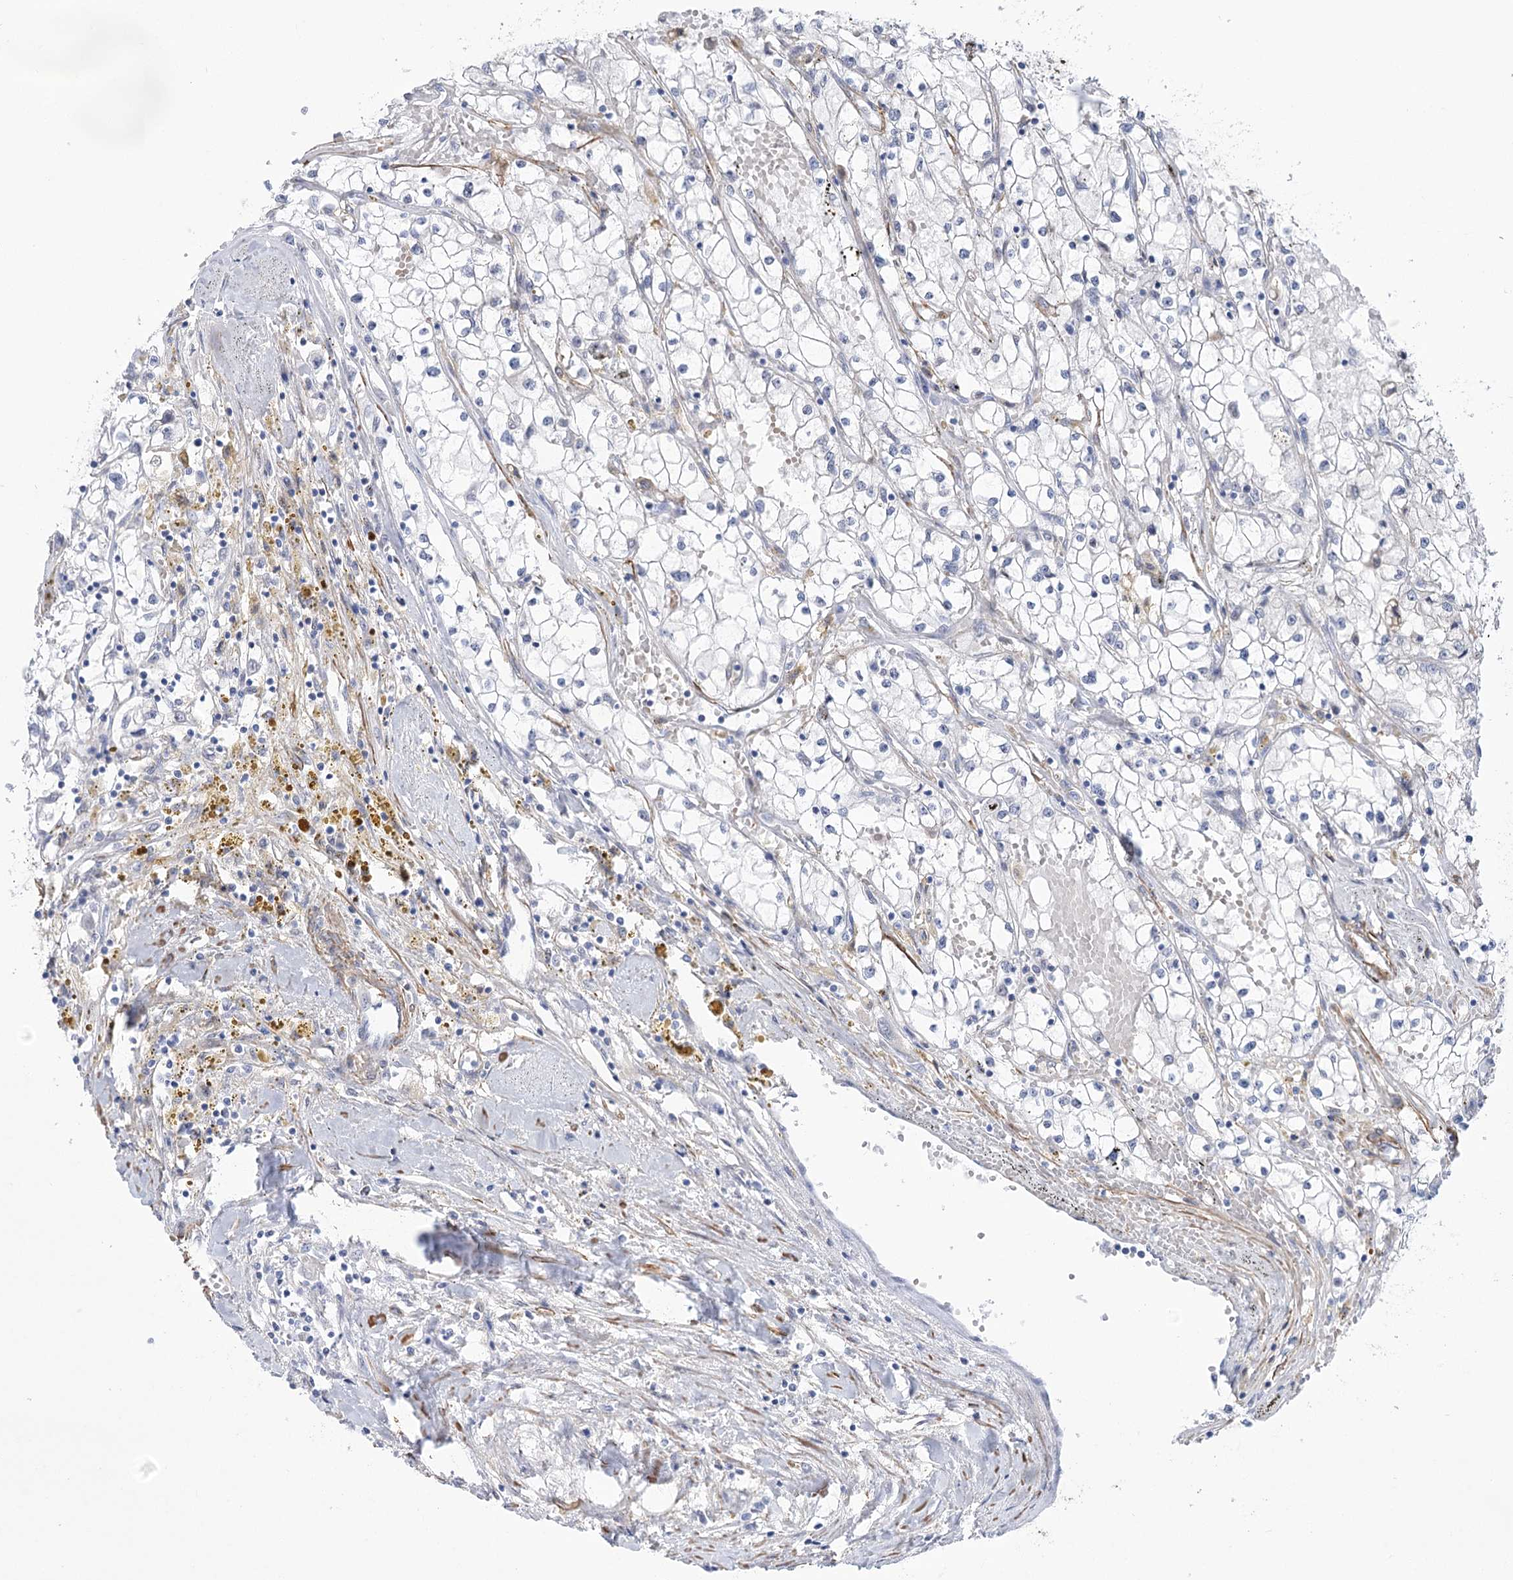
{"staining": {"intensity": "negative", "quantity": "none", "location": "none"}, "tissue": "renal cancer", "cell_type": "Tumor cells", "image_type": "cancer", "snomed": [{"axis": "morphology", "description": "Adenocarcinoma, NOS"}, {"axis": "topography", "description": "Kidney"}], "caption": "DAB (3,3'-diaminobenzidine) immunohistochemical staining of human renal cancer displays no significant expression in tumor cells.", "gene": "WASHC3", "patient": {"sex": "male", "age": 56}}